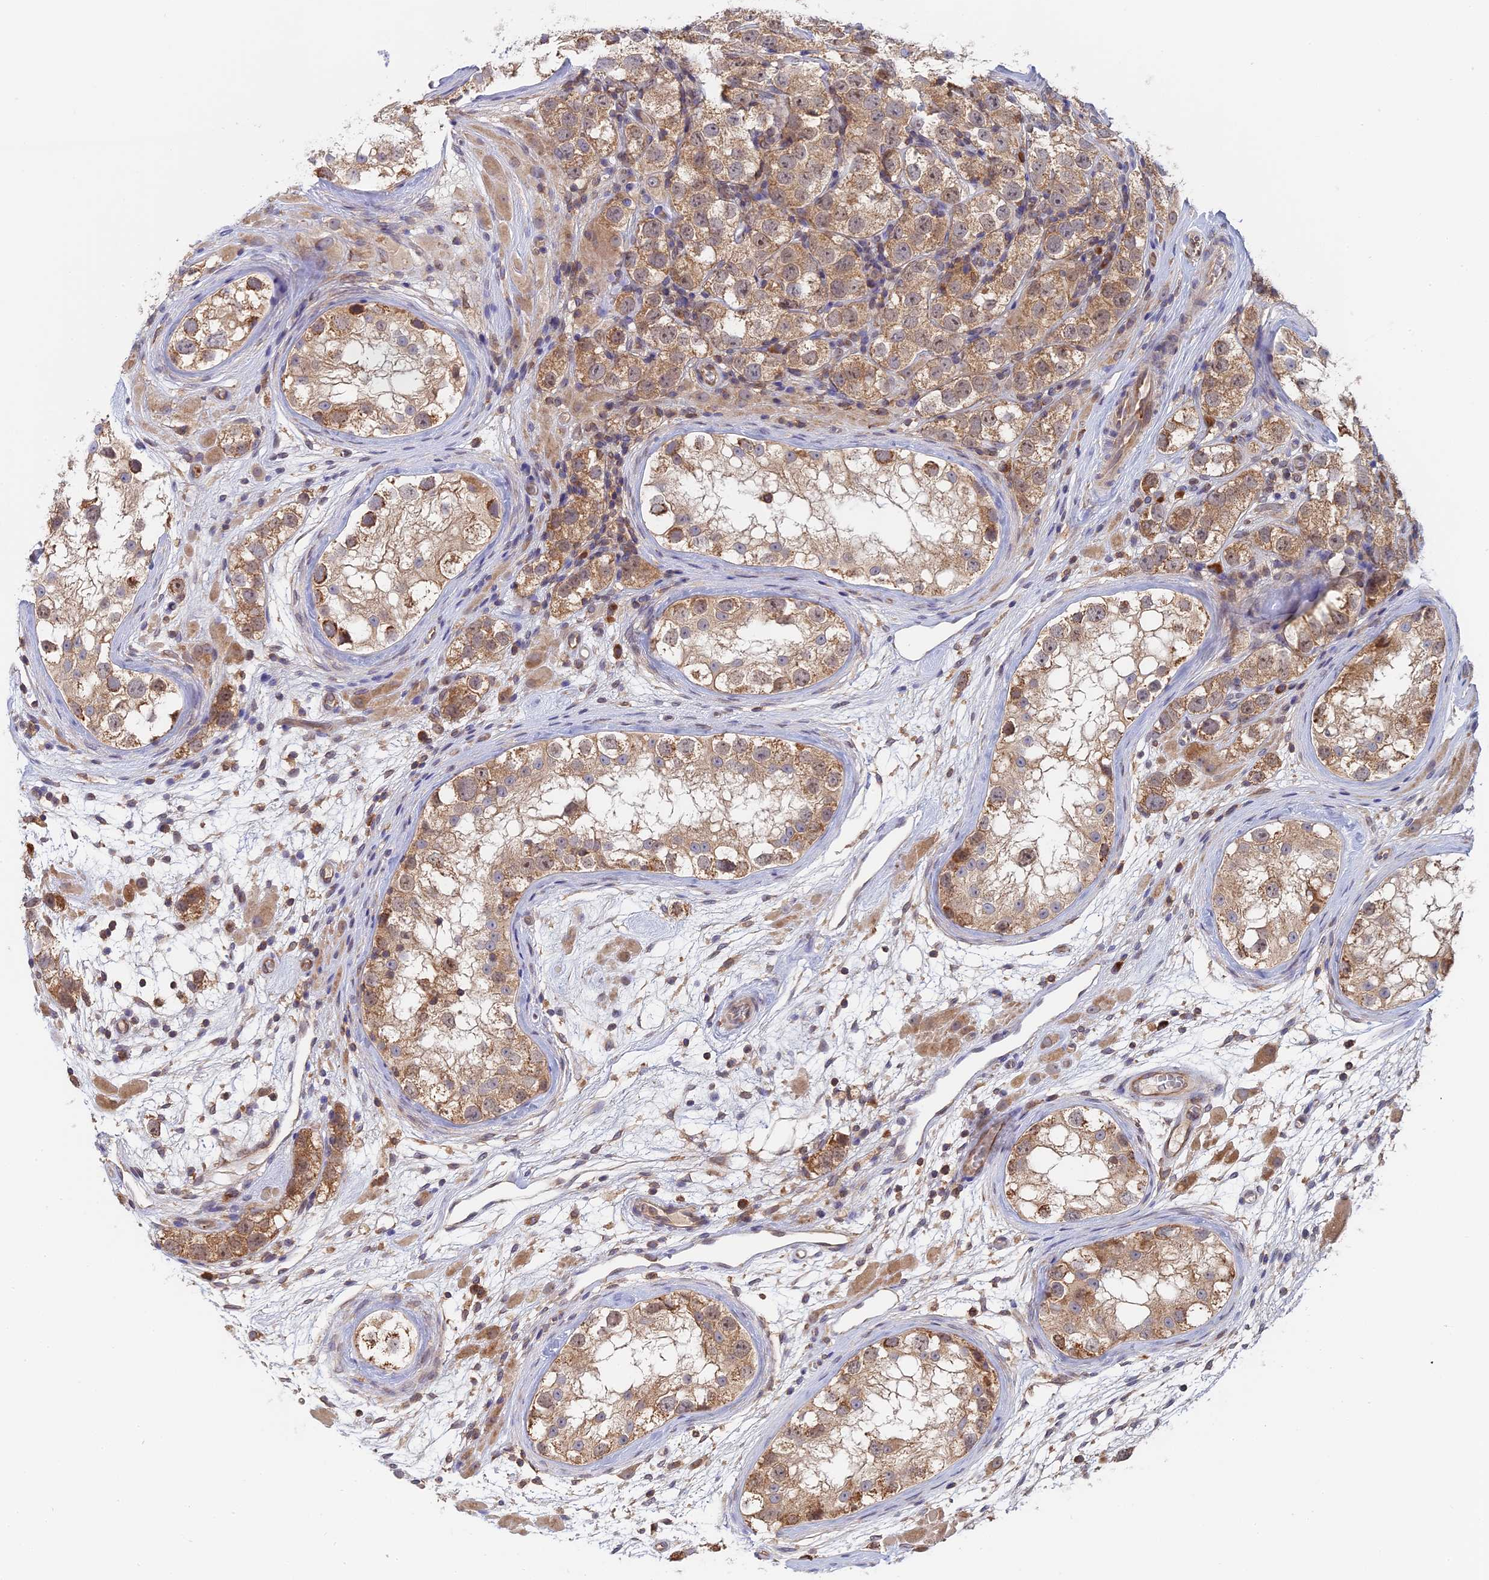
{"staining": {"intensity": "moderate", "quantity": ">75%", "location": "cytoplasmic/membranous"}, "tissue": "testis cancer", "cell_type": "Tumor cells", "image_type": "cancer", "snomed": [{"axis": "morphology", "description": "Seminoma, NOS"}, {"axis": "topography", "description": "Testis"}], "caption": "An immunohistochemistry (IHC) image of neoplastic tissue is shown. Protein staining in brown labels moderate cytoplasmic/membranous positivity in testis seminoma within tumor cells.", "gene": "IL21R", "patient": {"sex": "male", "age": 28}}